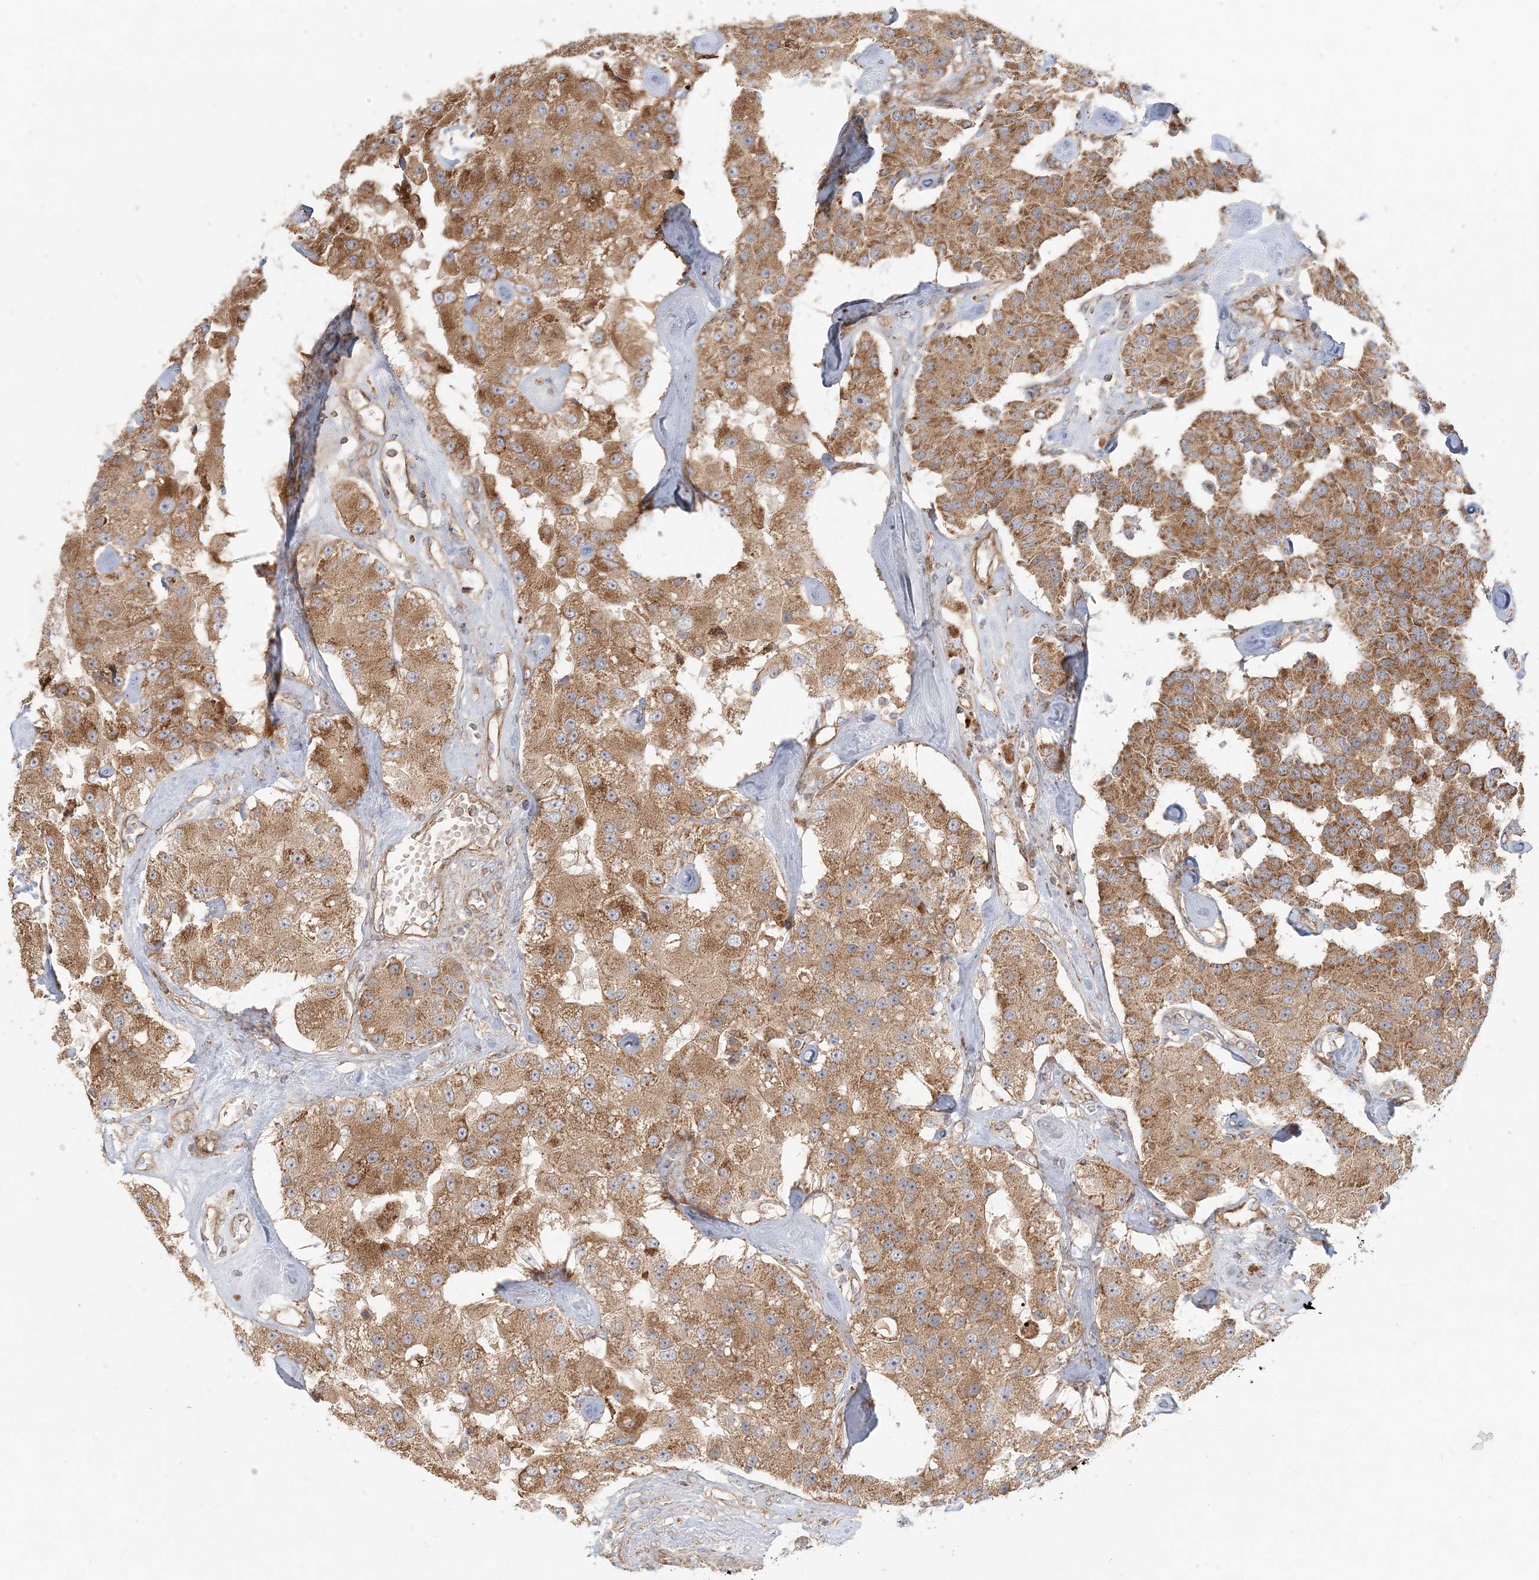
{"staining": {"intensity": "moderate", "quantity": ">75%", "location": "cytoplasmic/membranous"}, "tissue": "carcinoid", "cell_type": "Tumor cells", "image_type": "cancer", "snomed": [{"axis": "morphology", "description": "Carcinoid, malignant, NOS"}, {"axis": "topography", "description": "Pancreas"}], "caption": "DAB immunohistochemical staining of human carcinoid shows moderate cytoplasmic/membranous protein positivity in about >75% of tumor cells.", "gene": "KIAA0232", "patient": {"sex": "male", "age": 41}}